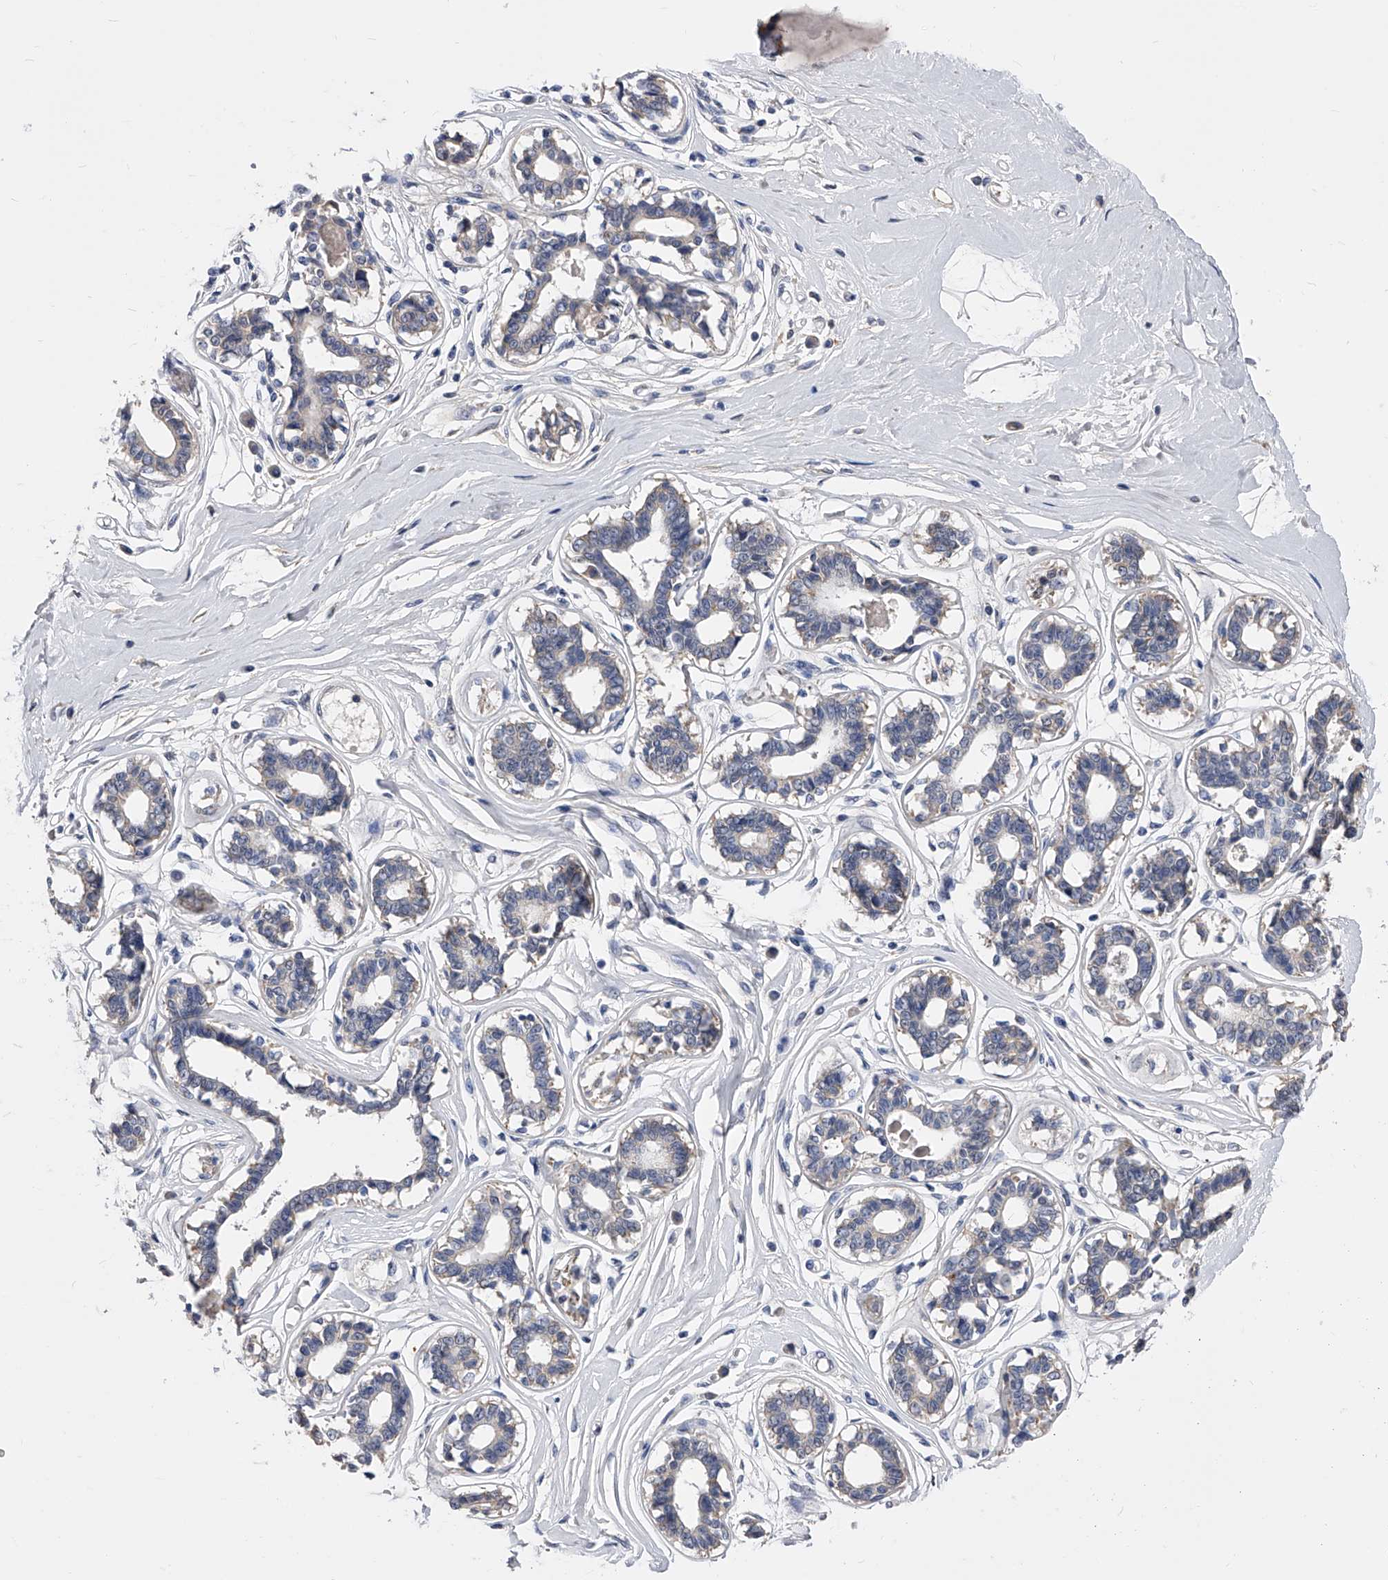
{"staining": {"intensity": "negative", "quantity": "none", "location": "none"}, "tissue": "breast", "cell_type": "Adipocytes", "image_type": "normal", "snomed": [{"axis": "morphology", "description": "Normal tissue, NOS"}, {"axis": "topography", "description": "Breast"}], "caption": "Protein analysis of benign breast shows no significant expression in adipocytes. The staining was performed using DAB (3,3'-diaminobenzidine) to visualize the protein expression in brown, while the nuclei were stained in blue with hematoxylin (Magnification: 20x).", "gene": "ZNF529", "patient": {"sex": "female", "age": 45}}